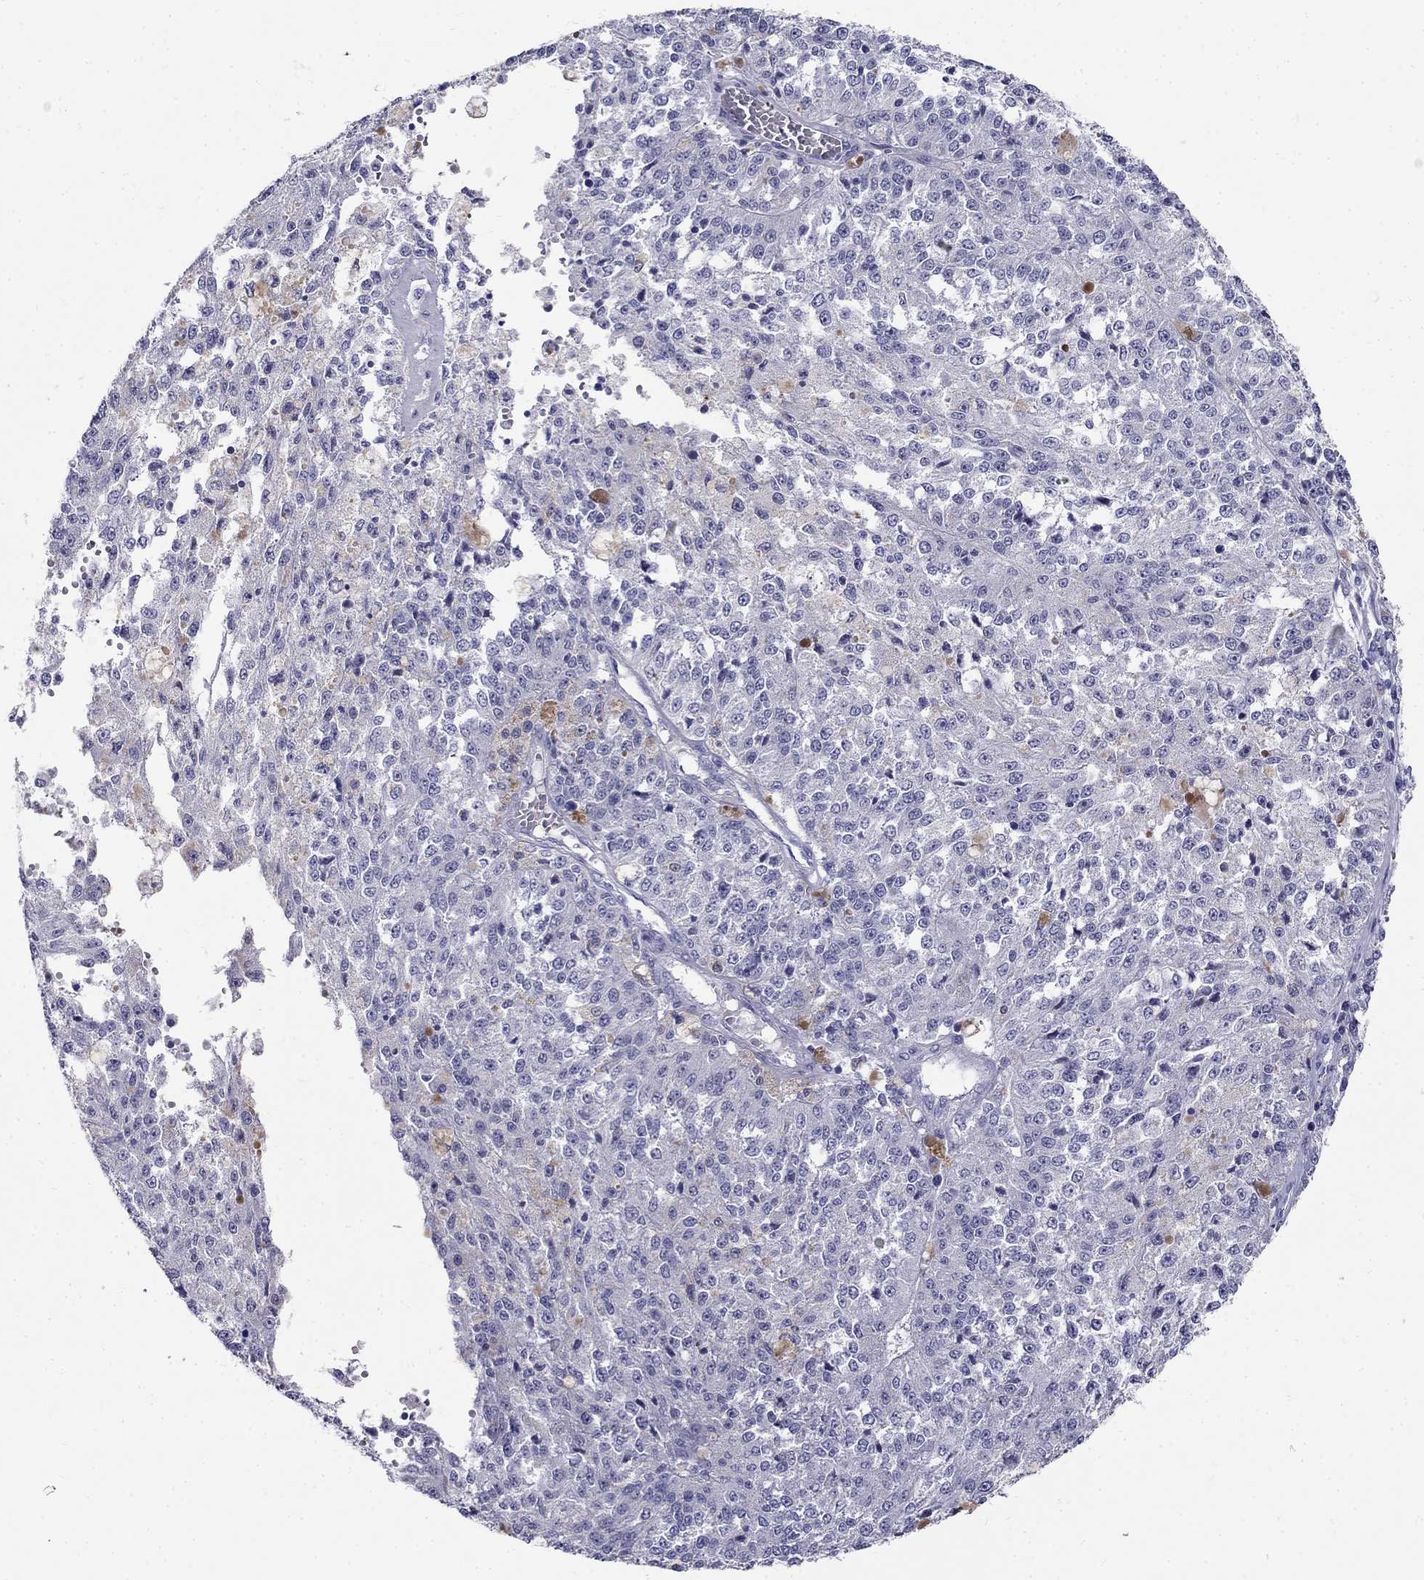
{"staining": {"intensity": "negative", "quantity": "none", "location": "none"}, "tissue": "melanoma", "cell_type": "Tumor cells", "image_type": "cancer", "snomed": [{"axis": "morphology", "description": "Malignant melanoma, Metastatic site"}, {"axis": "topography", "description": "Lymph node"}], "caption": "Human malignant melanoma (metastatic site) stained for a protein using IHC shows no staining in tumor cells.", "gene": "PPP1R36", "patient": {"sex": "female", "age": 64}}